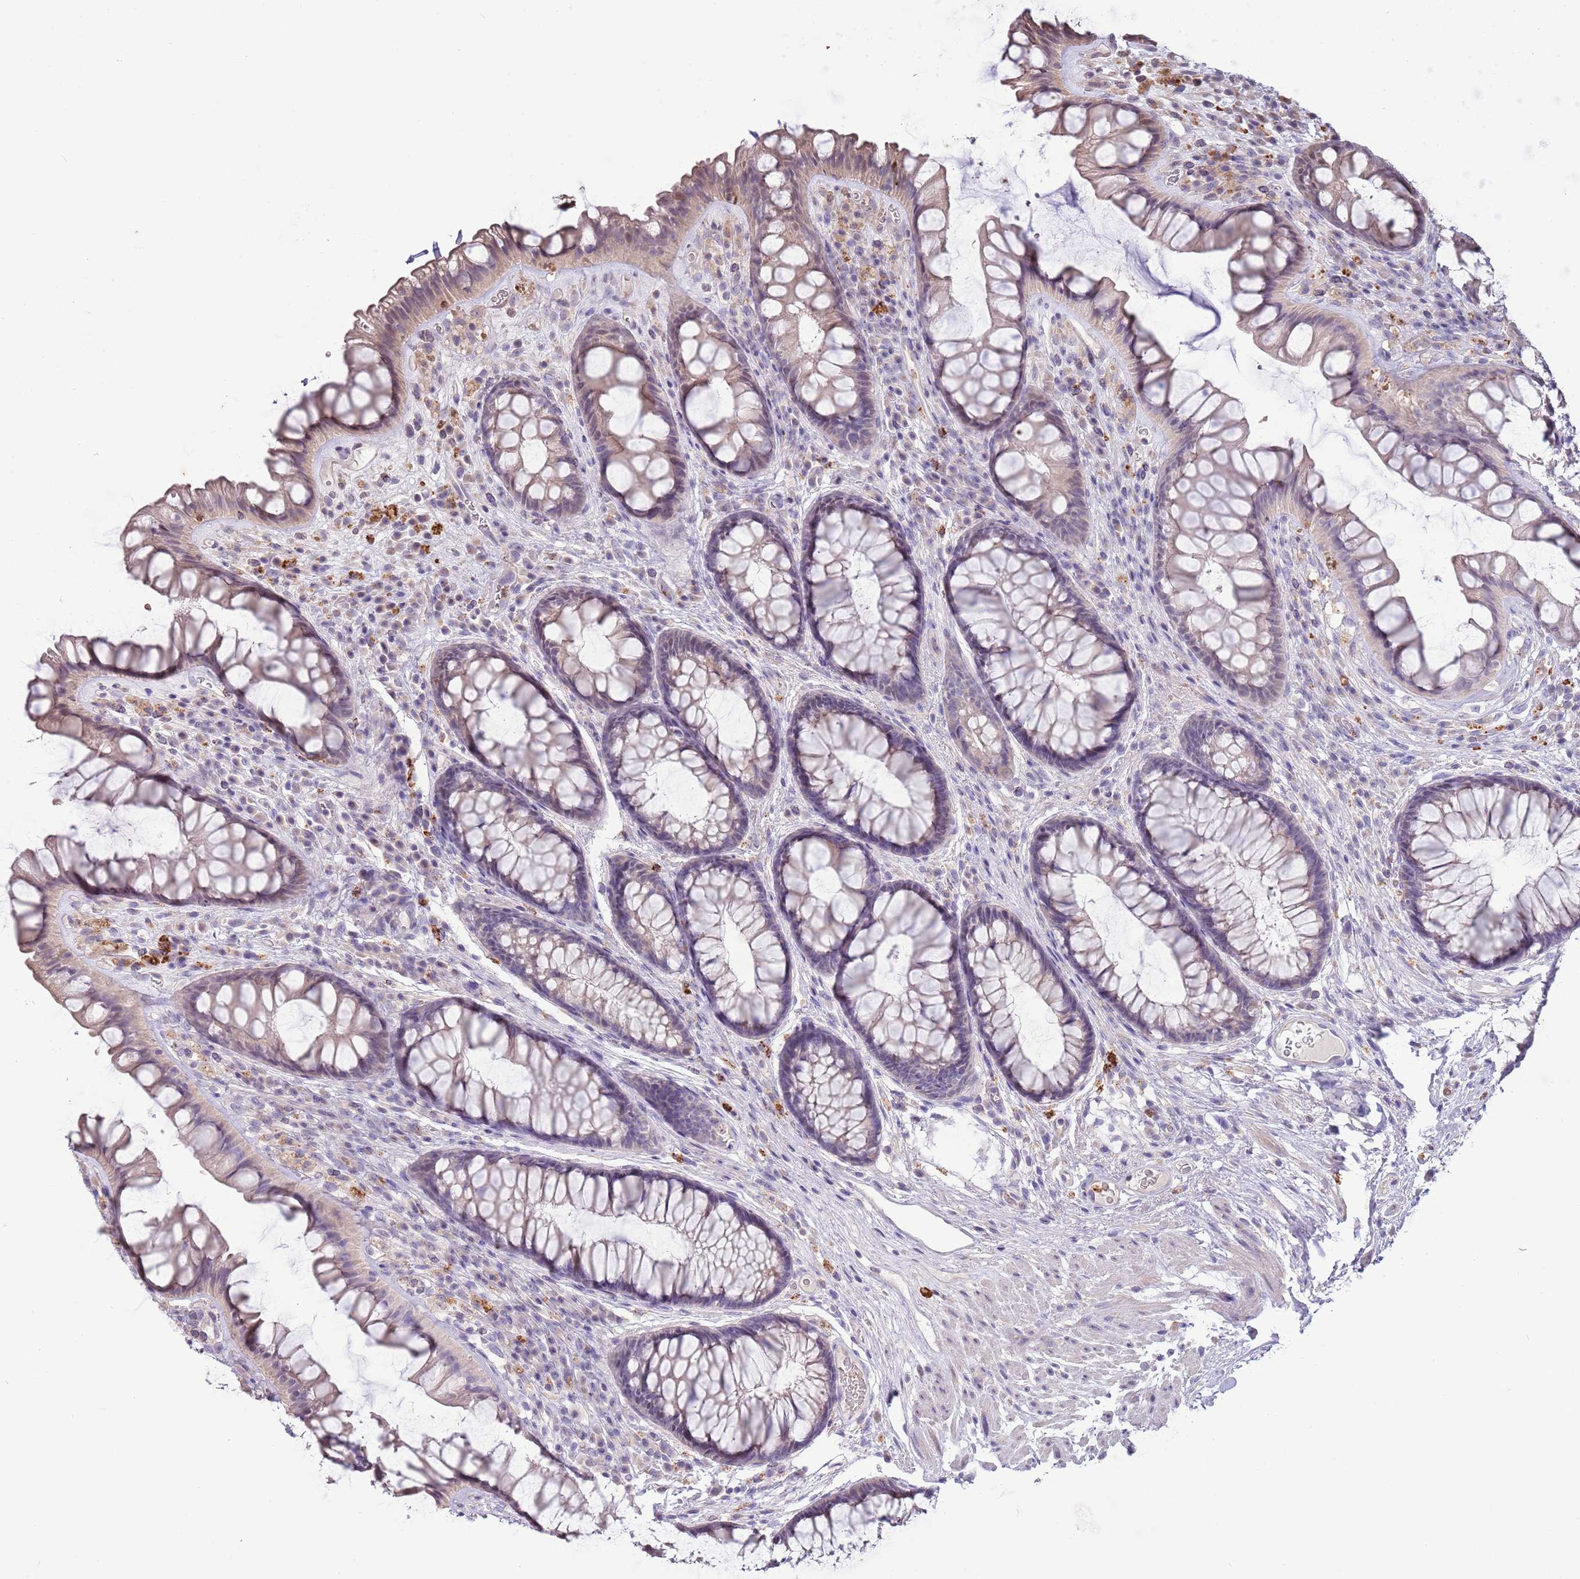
{"staining": {"intensity": "weak", "quantity": "25%-75%", "location": "cytoplasmic/membranous"}, "tissue": "rectum", "cell_type": "Glandular cells", "image_type": "normal", "snomed": [{"axis": "morphology", "description": "Normal tissue, NOS"}, {"axis": "topography", "description": "Rectum"}], "caption": "Immunohistochemical staining of normal human rectum displays 25%-75% levels of weak cytoplasmic/membranous protein staining in approximately 25%-75% of glandular cells. (DAB (3,3'-diaminobenzidine) IHC, brown staining for protein, blue staining for nuclei).", "gene": "P2RY13", "patient": {"sex": "male", "age": 74}}